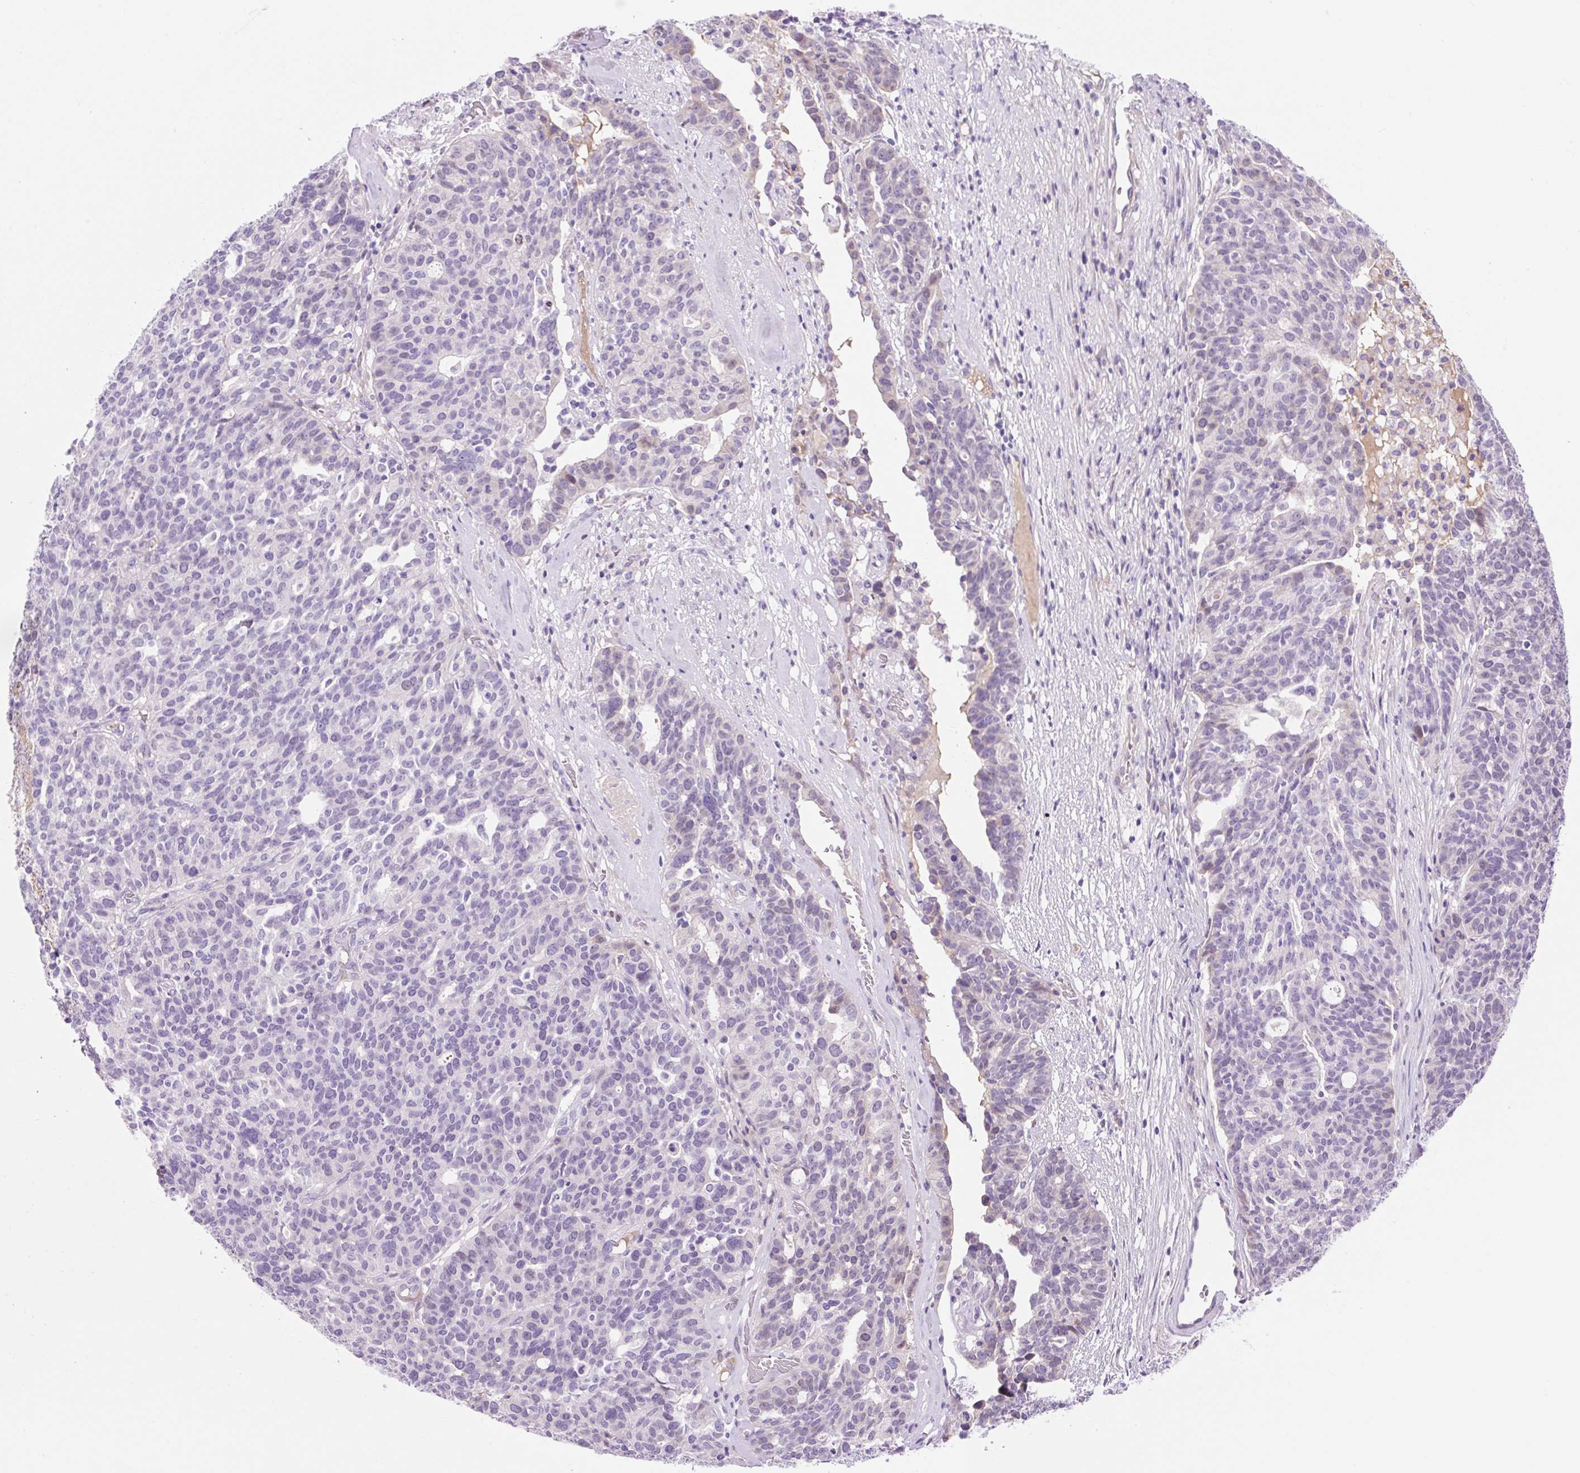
{"staining": {"intensity": "negative", "quantity": "none", "location": "none"}, "tissue": "ovarian cancer", "cell_type": "Tumor cells", "image_type": "cancer", "snomed": [{"axis": "morphology", "description": "Cystadenocarcinoma, serous, NOS"}, {"axis": "topography", "description": "Ovary"}], "caption": "A histopathology image of ovarian cancer (serous cystadenocarcinoma) stained for a protein displays no brown staining in tumor cells.", "gene": "ZNF121", "patient": {"sex": "female", "age": 59}}